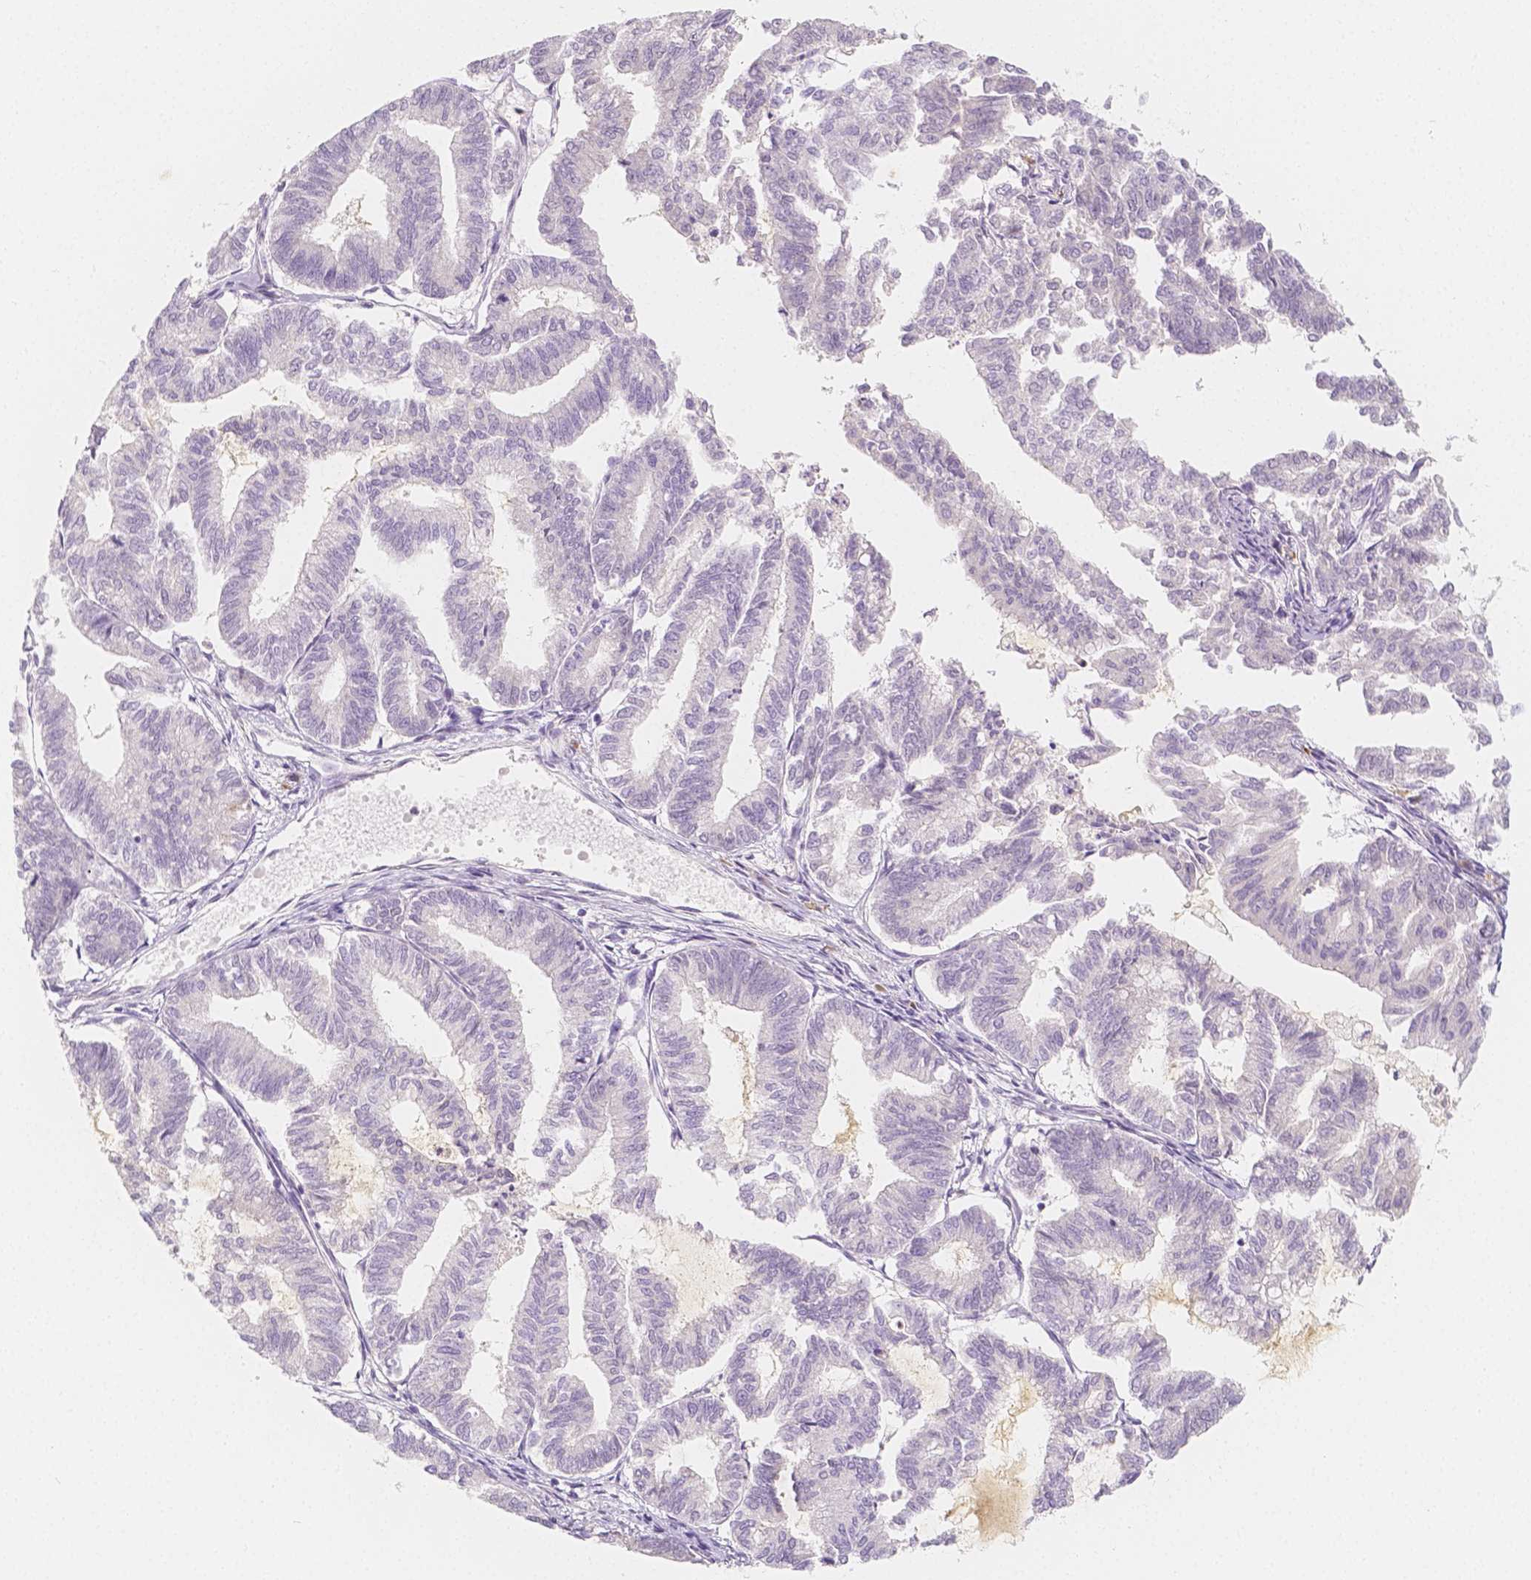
{"staining": {"intensity": "negative", "quantity": "none", "location": "none"}, "tissue": "endometrial cancer", "cell_type": "Tumor cells", "image_type": "cancer", "snomed": [{"axis": "morphology", "description": "Adenocarcinoma, NOS"}, {"axis": "topography", "description": "Endometrium"}], "caption": "The histopathology image reveals no significant positivity in tumor cells of endometrial cancer.", "gene": "BATF", "patient": {"sex": "female", "age": 79}}